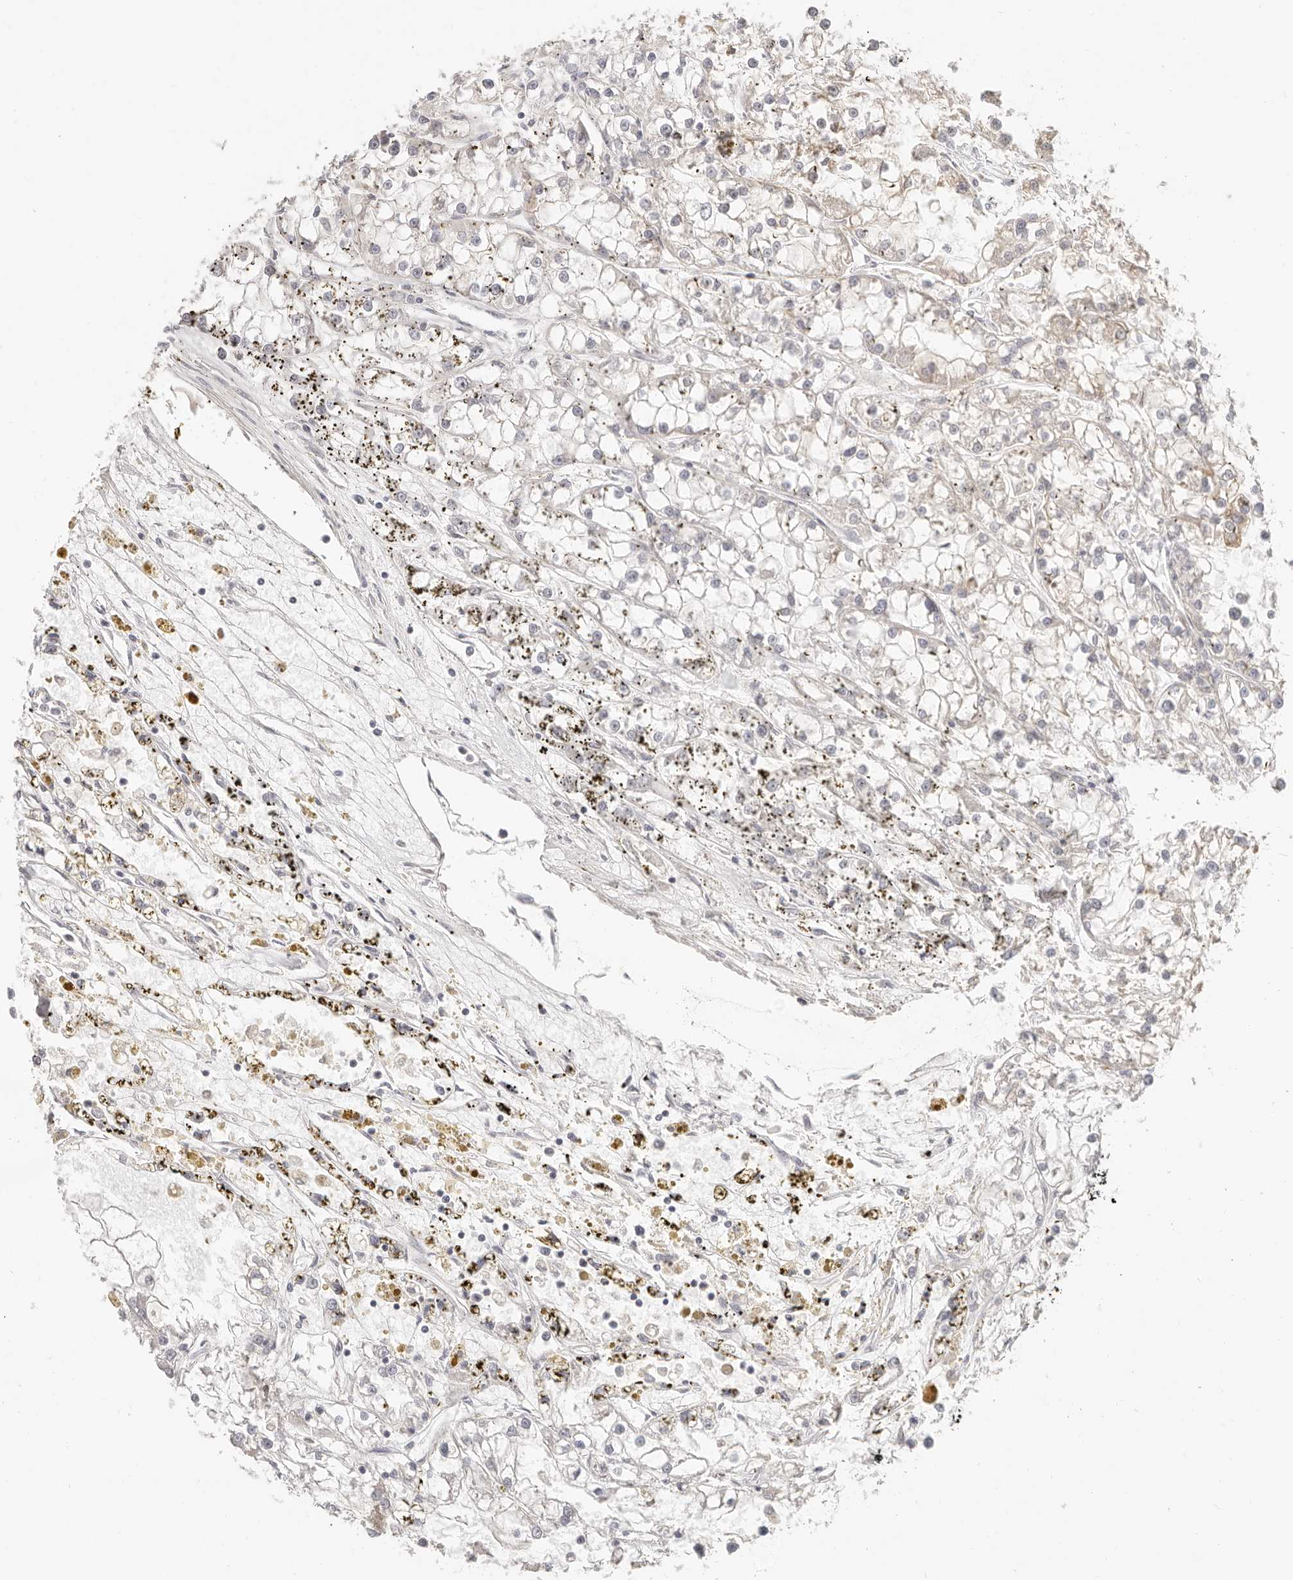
{"staining": {"intensity": "negative", "quantity": "none", "location": "none"}, "tissue": "renal cancer", "cell_type": "Tumor cells", "image_type": "cancer", "snomed": [{"axis": "morphology", "description": "Adenocarcinoma, NOS"}, {"axis": "topography", "description": "Kidney"}], "caption": "The micrograph demonstrates no staining of tumor cells in renal cancer (adenocarcinoma).", "gene": "DTNBP1", "patient": {"sex": "female", "age": 52}}